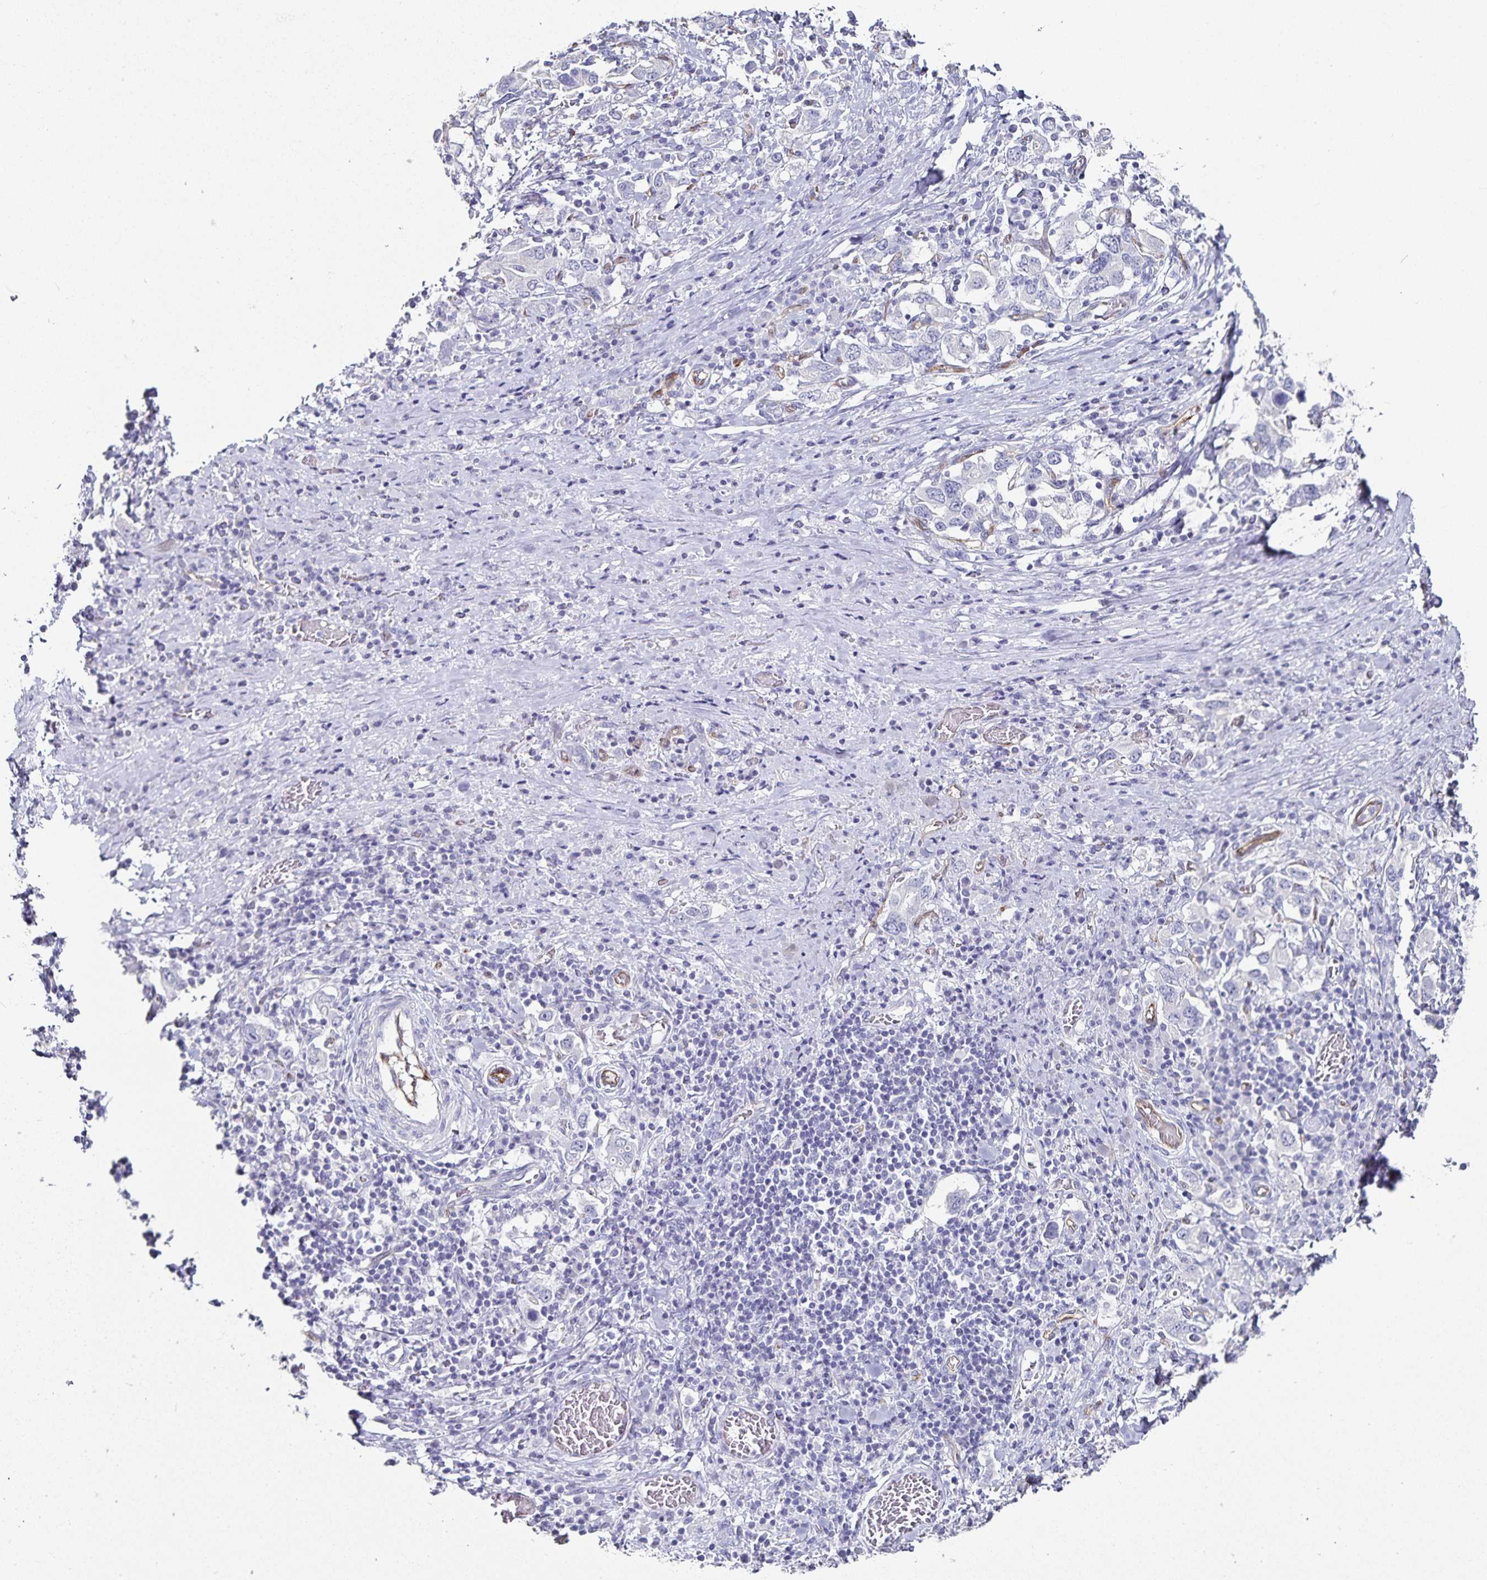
{"staining": {"intensity": "negative", "quantity": "none", "location": "none"}, "tissue": "stomach cancer", "cell_type": "Tumor cells", "image_type": "cancer", "snomed": [{"axis": "morphology", "description": "Adenocarcinoma, NOS"}, {"axis": "topography", "description": "Stomach, upper"}, {"axis": "topography", "description": "Stomach"}], "caption": "The immunohistochemistry image has no significant expression in tumor cells of stomach adenocarcinoma tissue. The staining was performed using DAB (3,3'-diaminobenzidine) to visualize the protein expression in brown, while the nuclei were stained in blue with hematoxylin (Magnification: 20x).", "gene": "PODXL", "patient": {"sex": "male", "age": 62}}